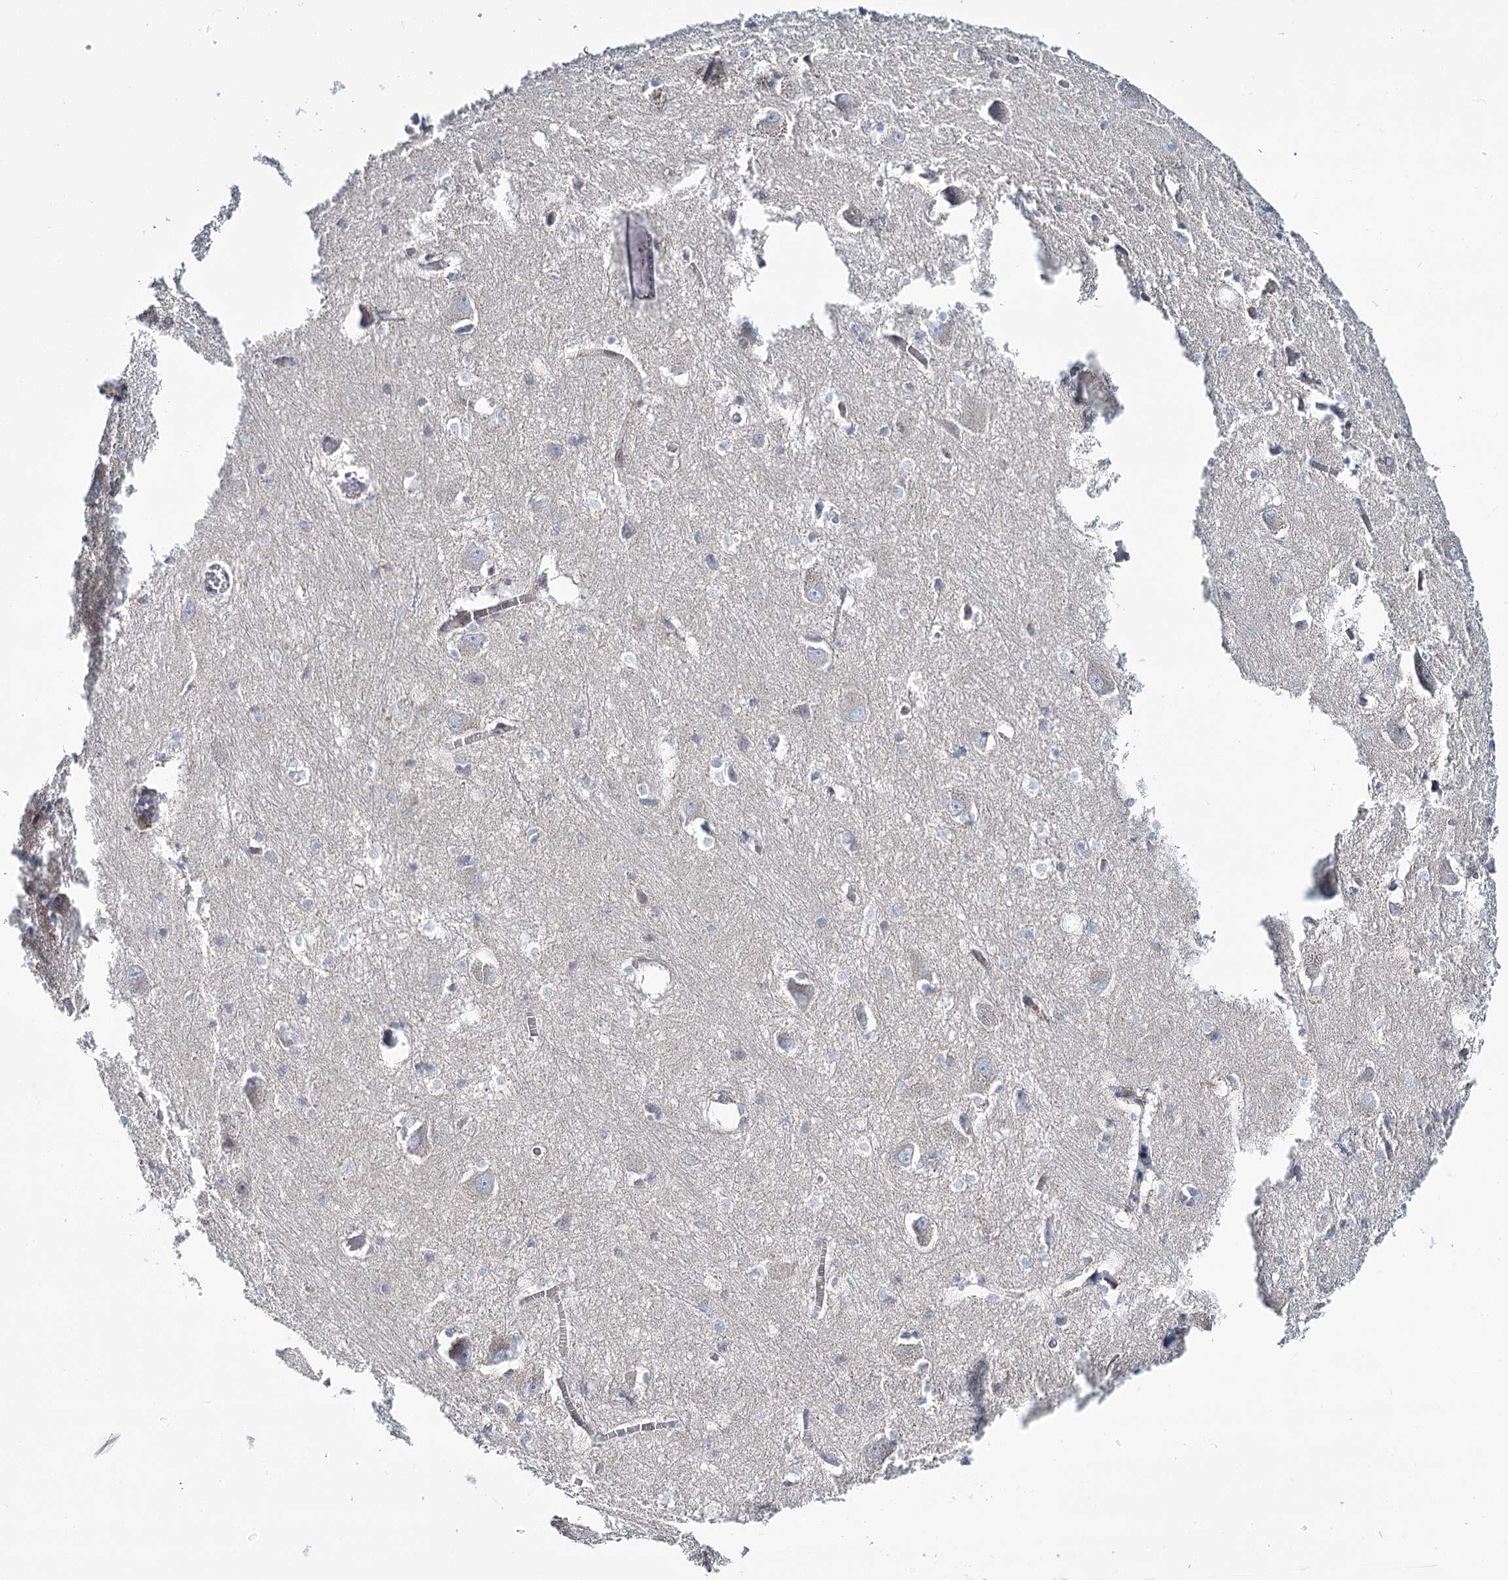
{"staining": {"intensity": "negative", "quantity": "none", "location": "none"}, "tissue": "caudate", "cell_type": "Glial cells", "image_type": "normal", "snomed": [{"axis": "morphology", "description": "Normal tissue, NOS"}, {"axis": "topography", "description": "Lateral ventricle wall"}], "caption": "Immunohistochemistry image of benign caudate stained for a protein (brown), which shows no staining in glial cells.", "gene": "CPLANE1", "patient": {"sex": "male", "age": 37}}